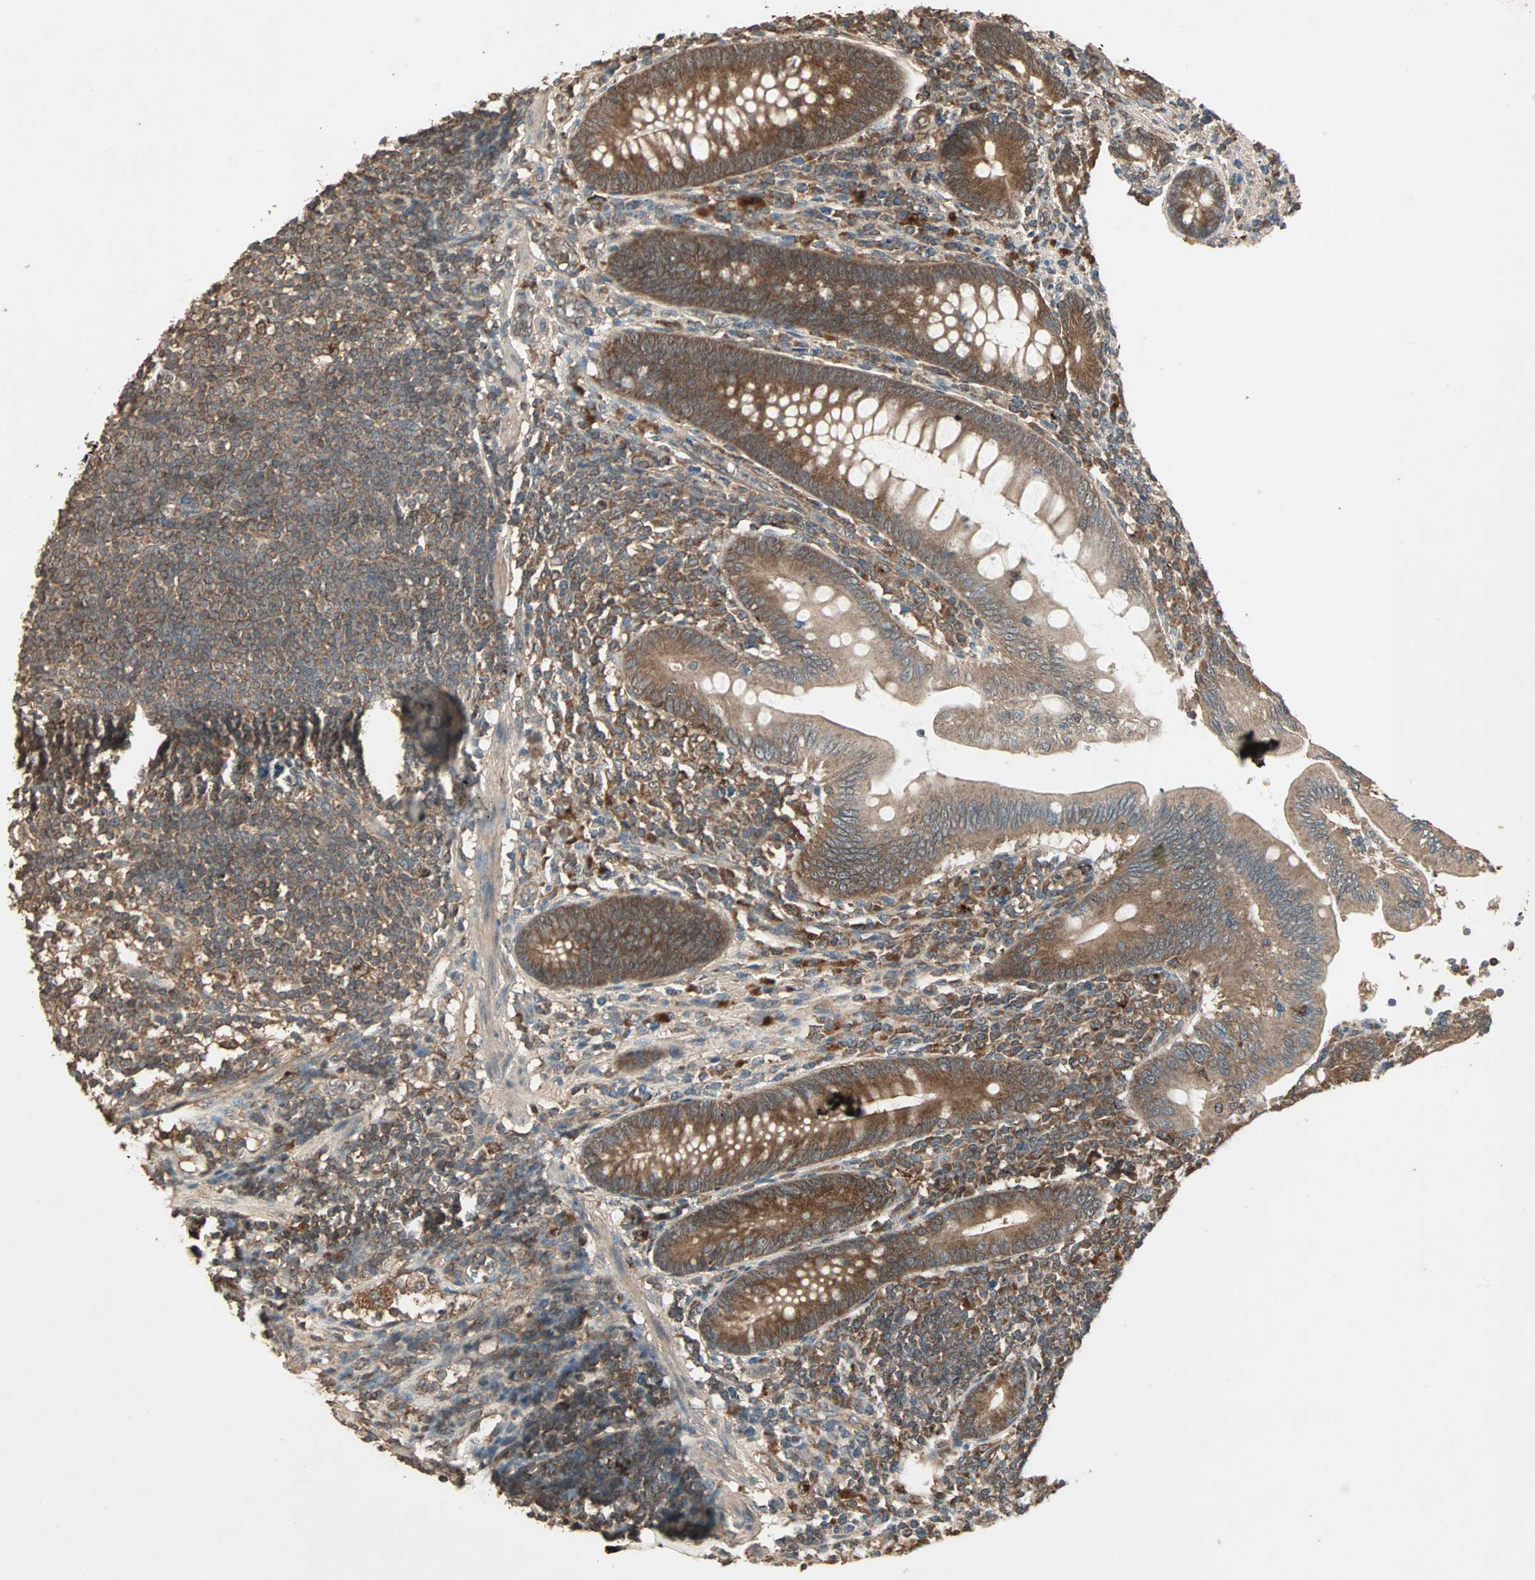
{"staining": {"intensity": "strong", "quantity": ">75%", "location": "cytoplasmic/membranous"}, "tissue": "appendix", "cell_type": "Glandular cells", "image_type": "normal", "snomed": [{"axis": "morphology", "description": "Normal tissue, NOS"}, {"axis": "morphology", "description": "Inflammation, NOS"}, {"axis": "topography", "description": "Appendix"}], "caption": "High-magnification brightfield microscopy of normal appendix stained with DAB (brown) and counterstained with hematoxylin (blue). glandular cells exhibit strong cytoplasmic/membranous staining is seen in about>75% of cells. (Stains: DAB in brown, nuclei in blue, Microscopy: brightfield microscopy at high magnification).", "gene": "UBAC1", "patient": {"sex": "male", "age": 46}}